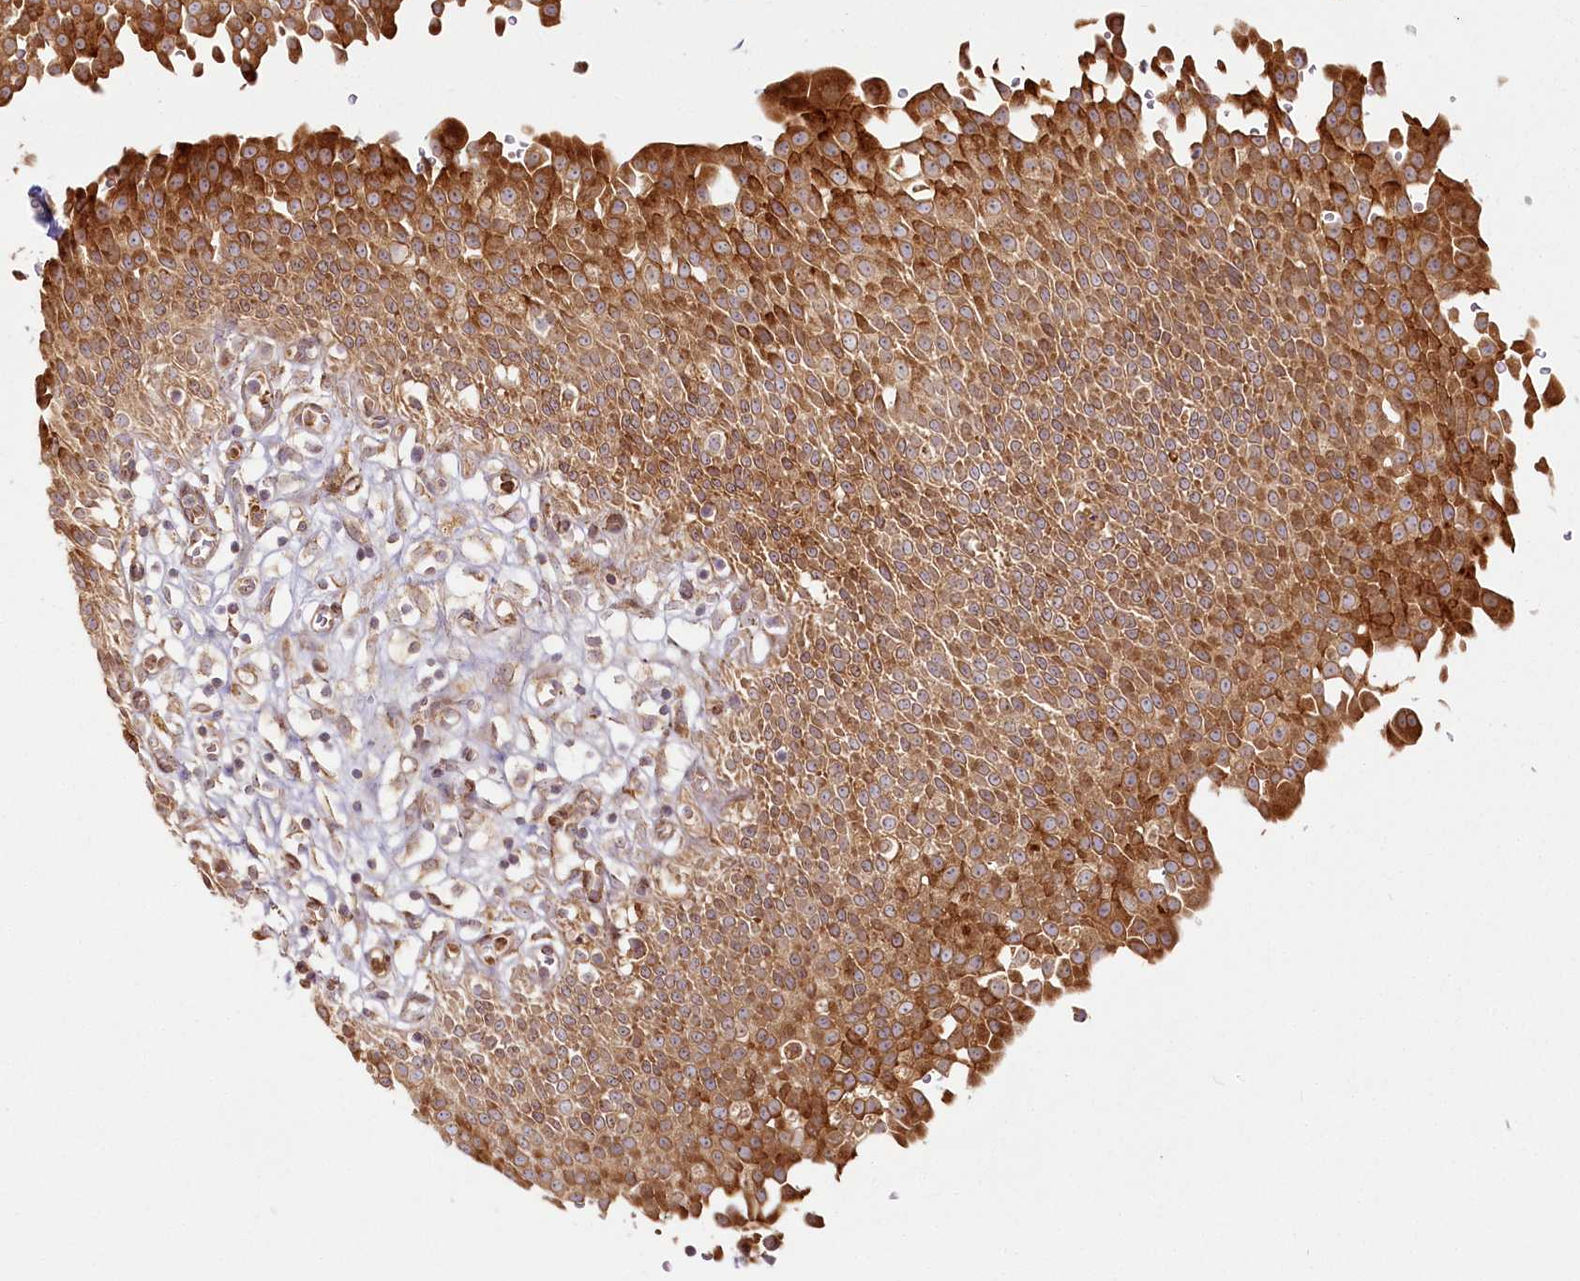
{"staining": {"intensity": "moderate", "quantity": ">75%", "location": "cytoplasmic/membranous"}, "tissue": "urinary bladder", "cell_type": "Urothelial cells", "image_type": "normal", "snomed": [{"axis": "morphology", "description": "Urothelial carcinoma, High grade"}, {"axis": "topography", "description": "Urinary bladder"}], "caption": "This photomicrograph displays unremarkable urinary bladder stained with IHC to label a protein in brown. The cytoplasmic/membranous of urothelial cells show moderate positivity for the protein. Nuclei are counter-stained blue.", "gene": "HARS2", "patient": {"sex": "male", "age": 46}}